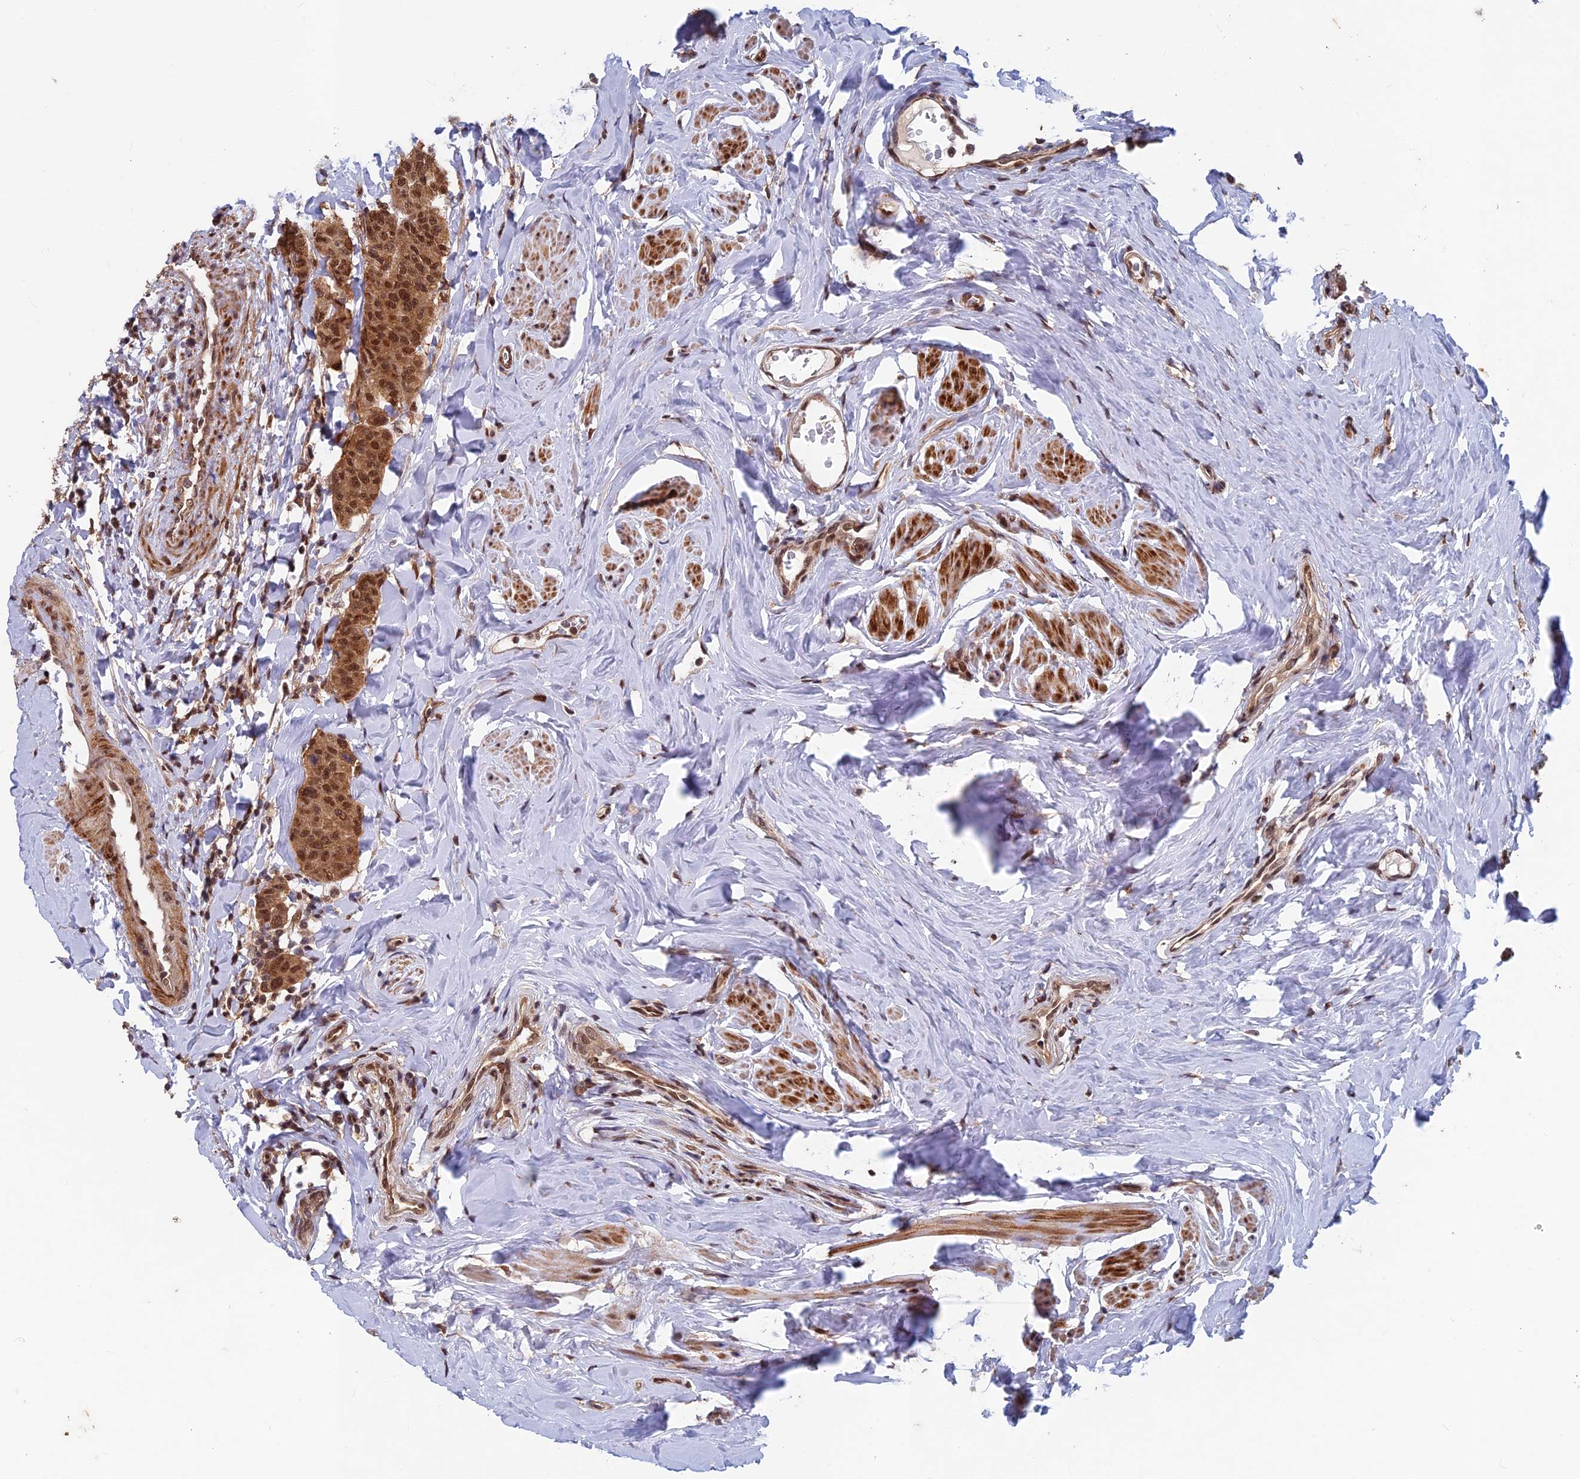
{"staining": {"intensity": "moderate", "quantity": ">75%", "location": "cytoplasmic/membranous,nuclear"}, "tissue": "breast cancer", "cell_type": "Tumor cells", "image_type": "cancer", "snomed": [{"axis": "morphology", "description": "Duct carcinoma"}, {"axis": "topography", "description": "Breast"}], "caption": "A micrograph of human intraductal carcinoma (breast) stained for a protein exhibits moderate cytoplasmic/membranous and nuclear brown staining in tumor cells.", "gene": "FAM53C", "patient": {"sex": "female", "age": 40}}